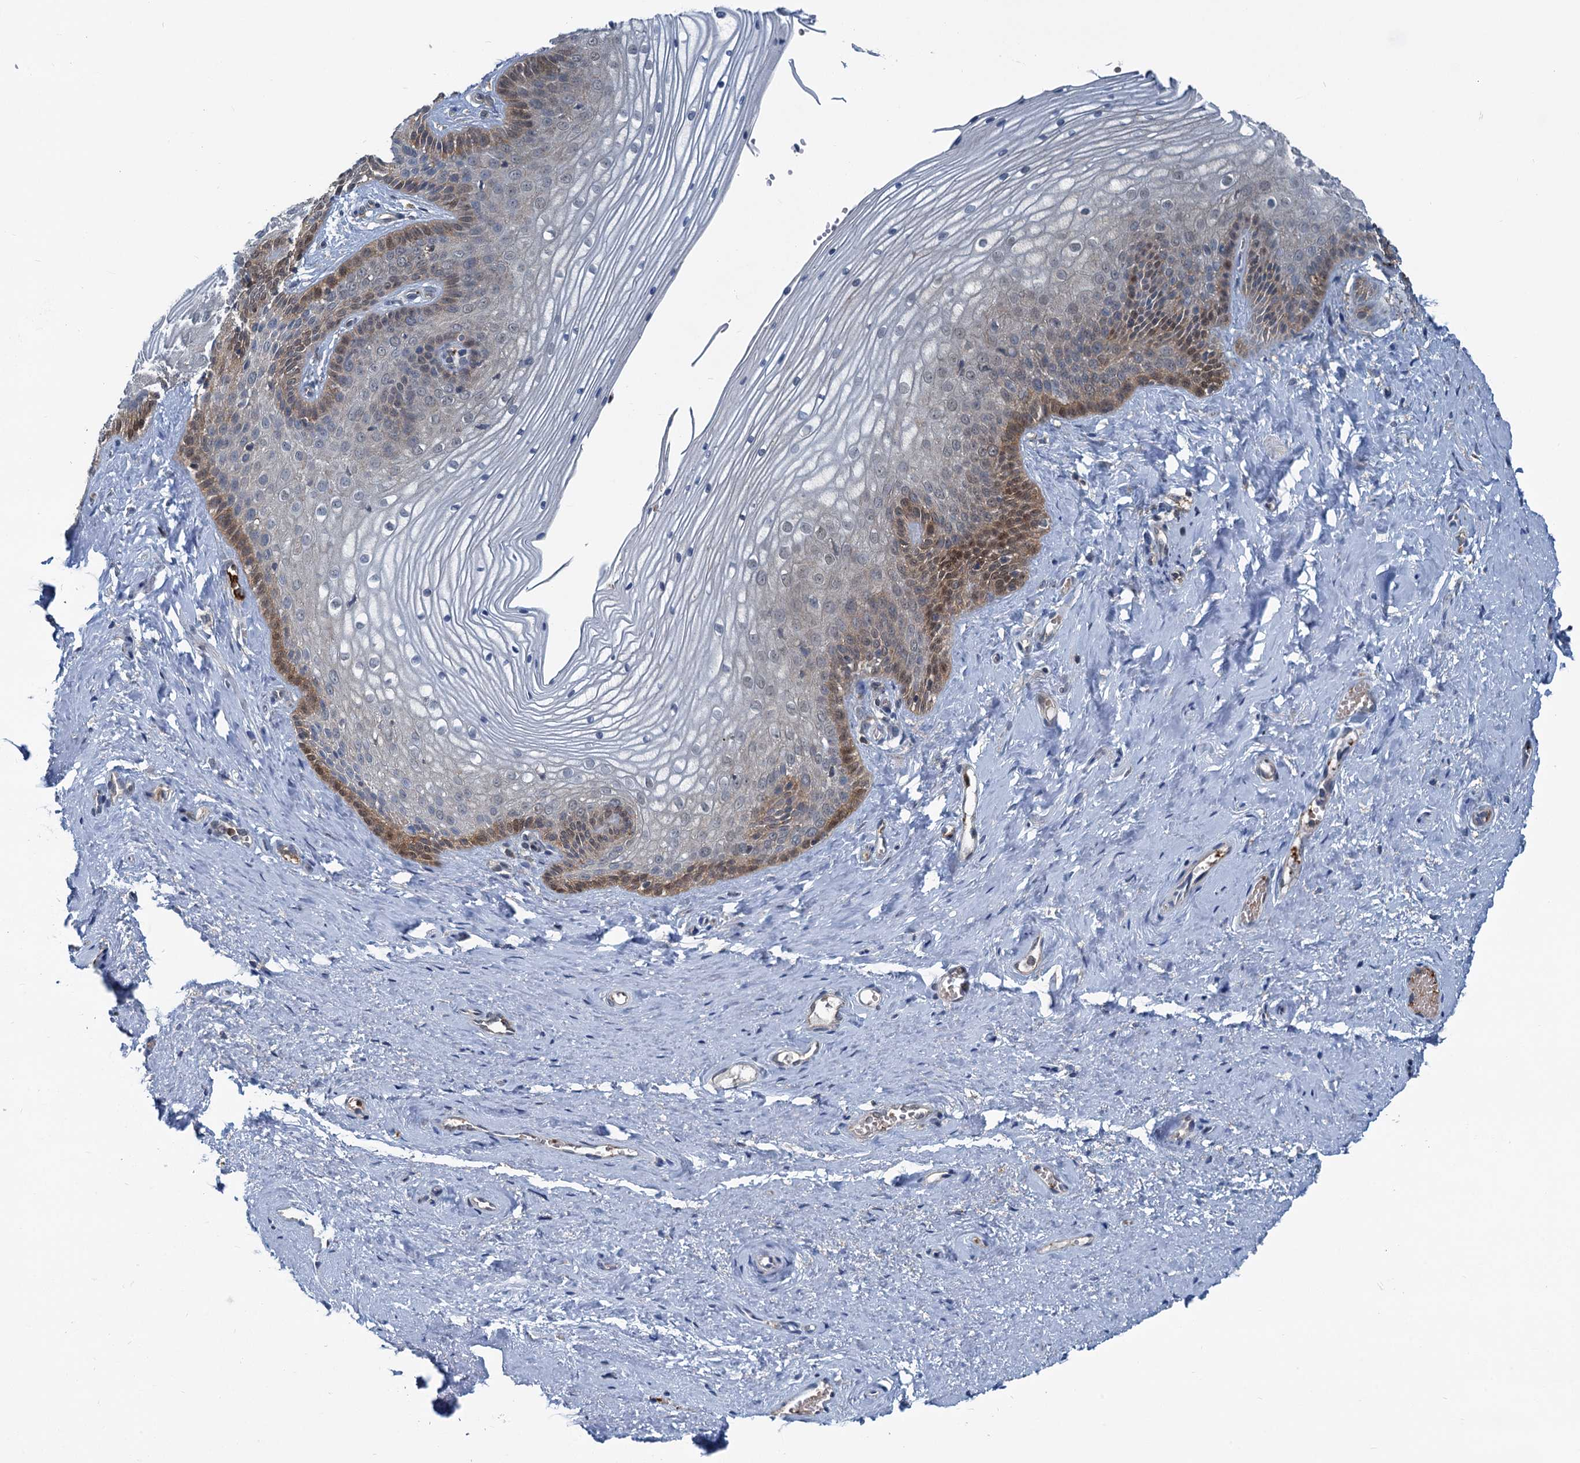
{"staining": {"intensity": "moderate", "quantity": "25%-75%", "location": "cytoplasmic/membranous,nuclear"}, "tissue": "vagina", "cell_type": "Squamous epithelial cells", "image_type": "normal", "snomed": [{"axis": "morphology", "description": "Normal tissue, NOS"}, {"axis": "topography", "description": "Vagina"}, {"axis": "topography", "description": "Cervix"}], "caption": "Brown immunohistochemical staining in normal vagina reveals moderate cytoplasmic/membranous,nuclear staining in approximately 25%-75% of squamous epithelial cells. (Brightfield microscopy of DAB IHC at high magnification).", "gene": "GCLM", "patient": {"sex": "female", "age": 40}}